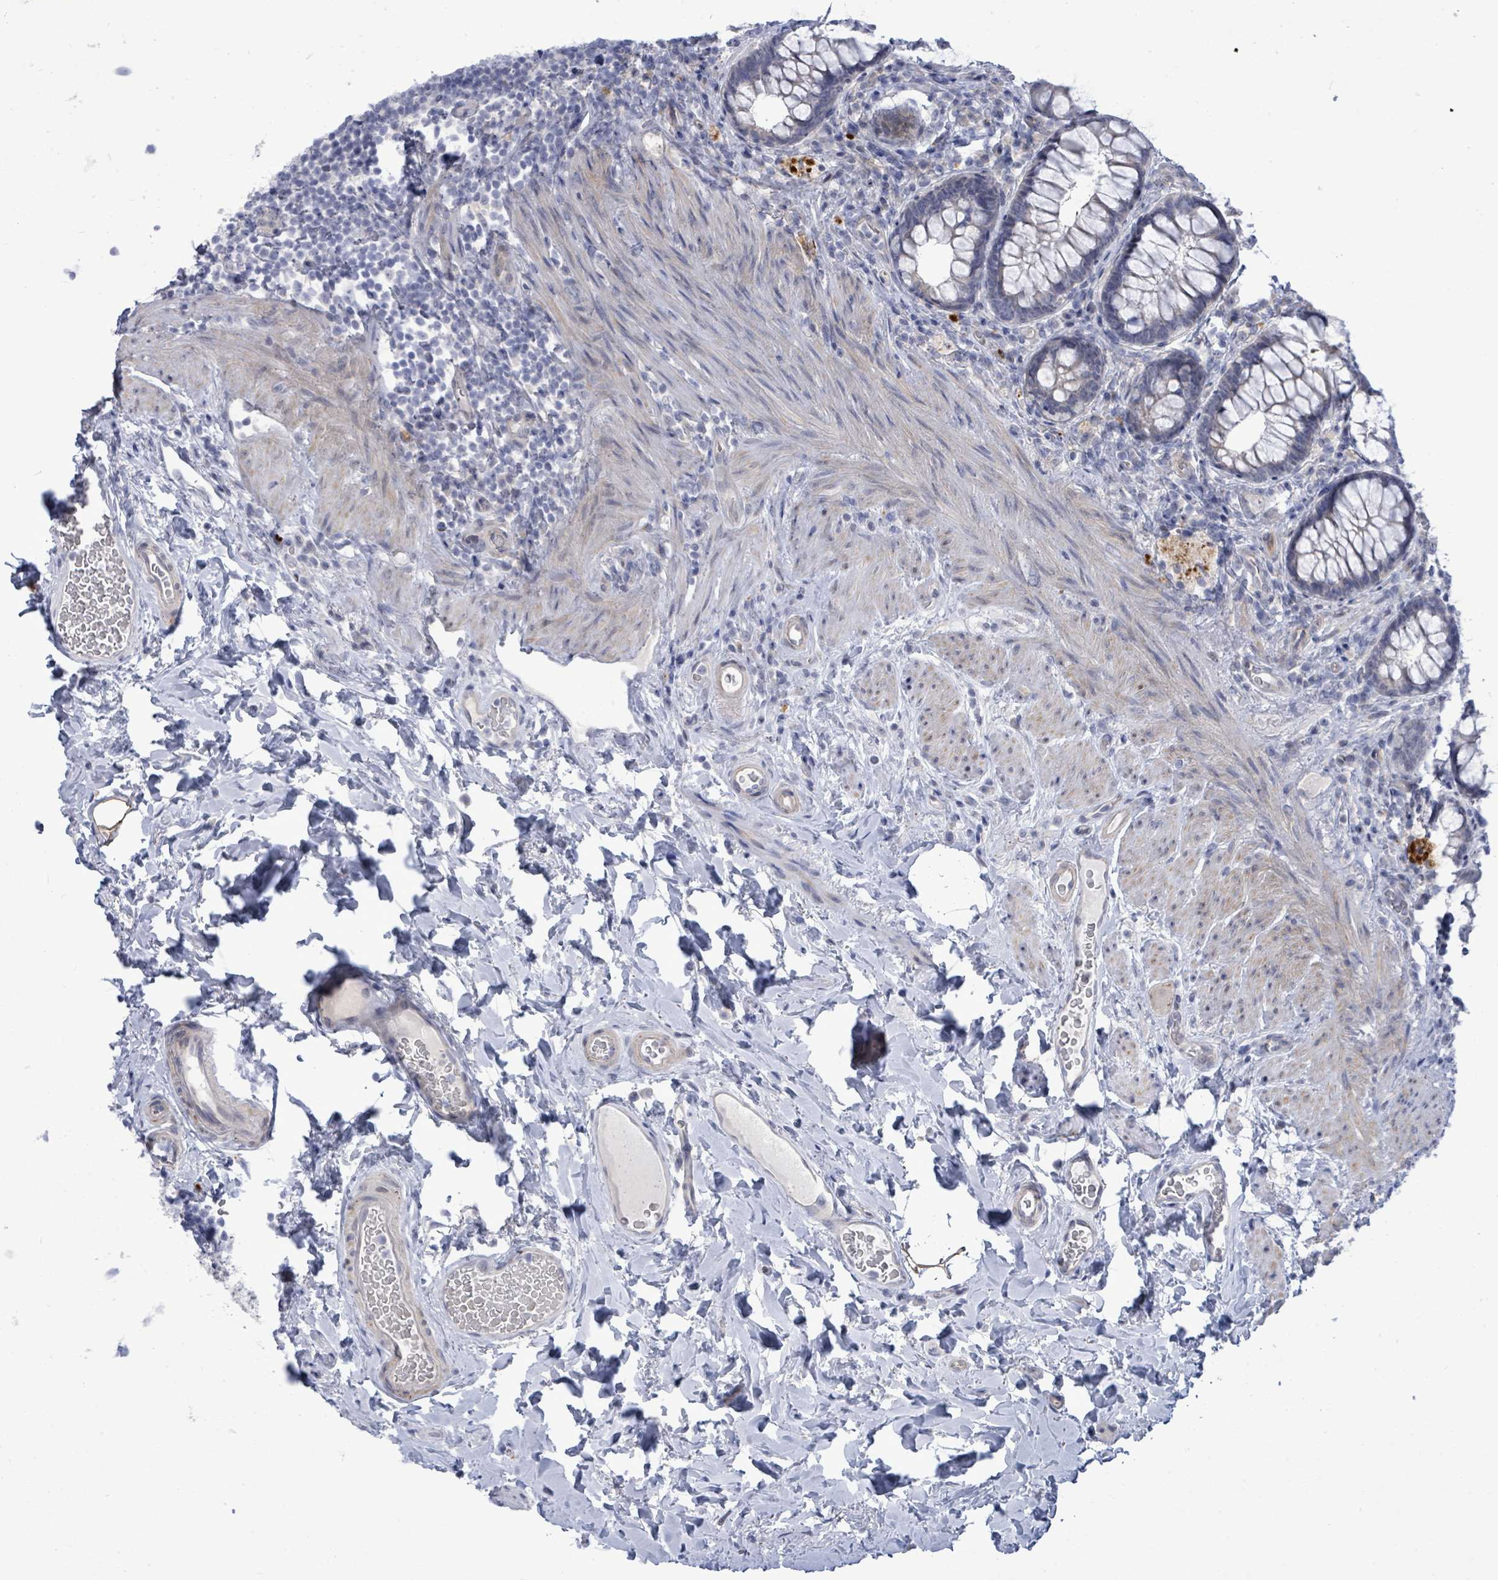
{"staining": {"intensity": "negative", "quantity": "none", "location": "none"}, "tissue": "rectum", "cell_type": "Glandular cells", "image_type": "normal", "snomed": [{"axis": "morphology", "description": "Normal tissue, NOS"}, {"axis": "topography", "description": "Rectum"}, {"axis": "topography", "description": "Peripheral nerve tissue"}], "caption": "Immunohistochemistry image of normal rectum: human rectum stained with DAB demonstrates no significant protein positivity in glandular cells.", "gene": "CT45A10", "patient": {"sex": "female", "age": 69}}